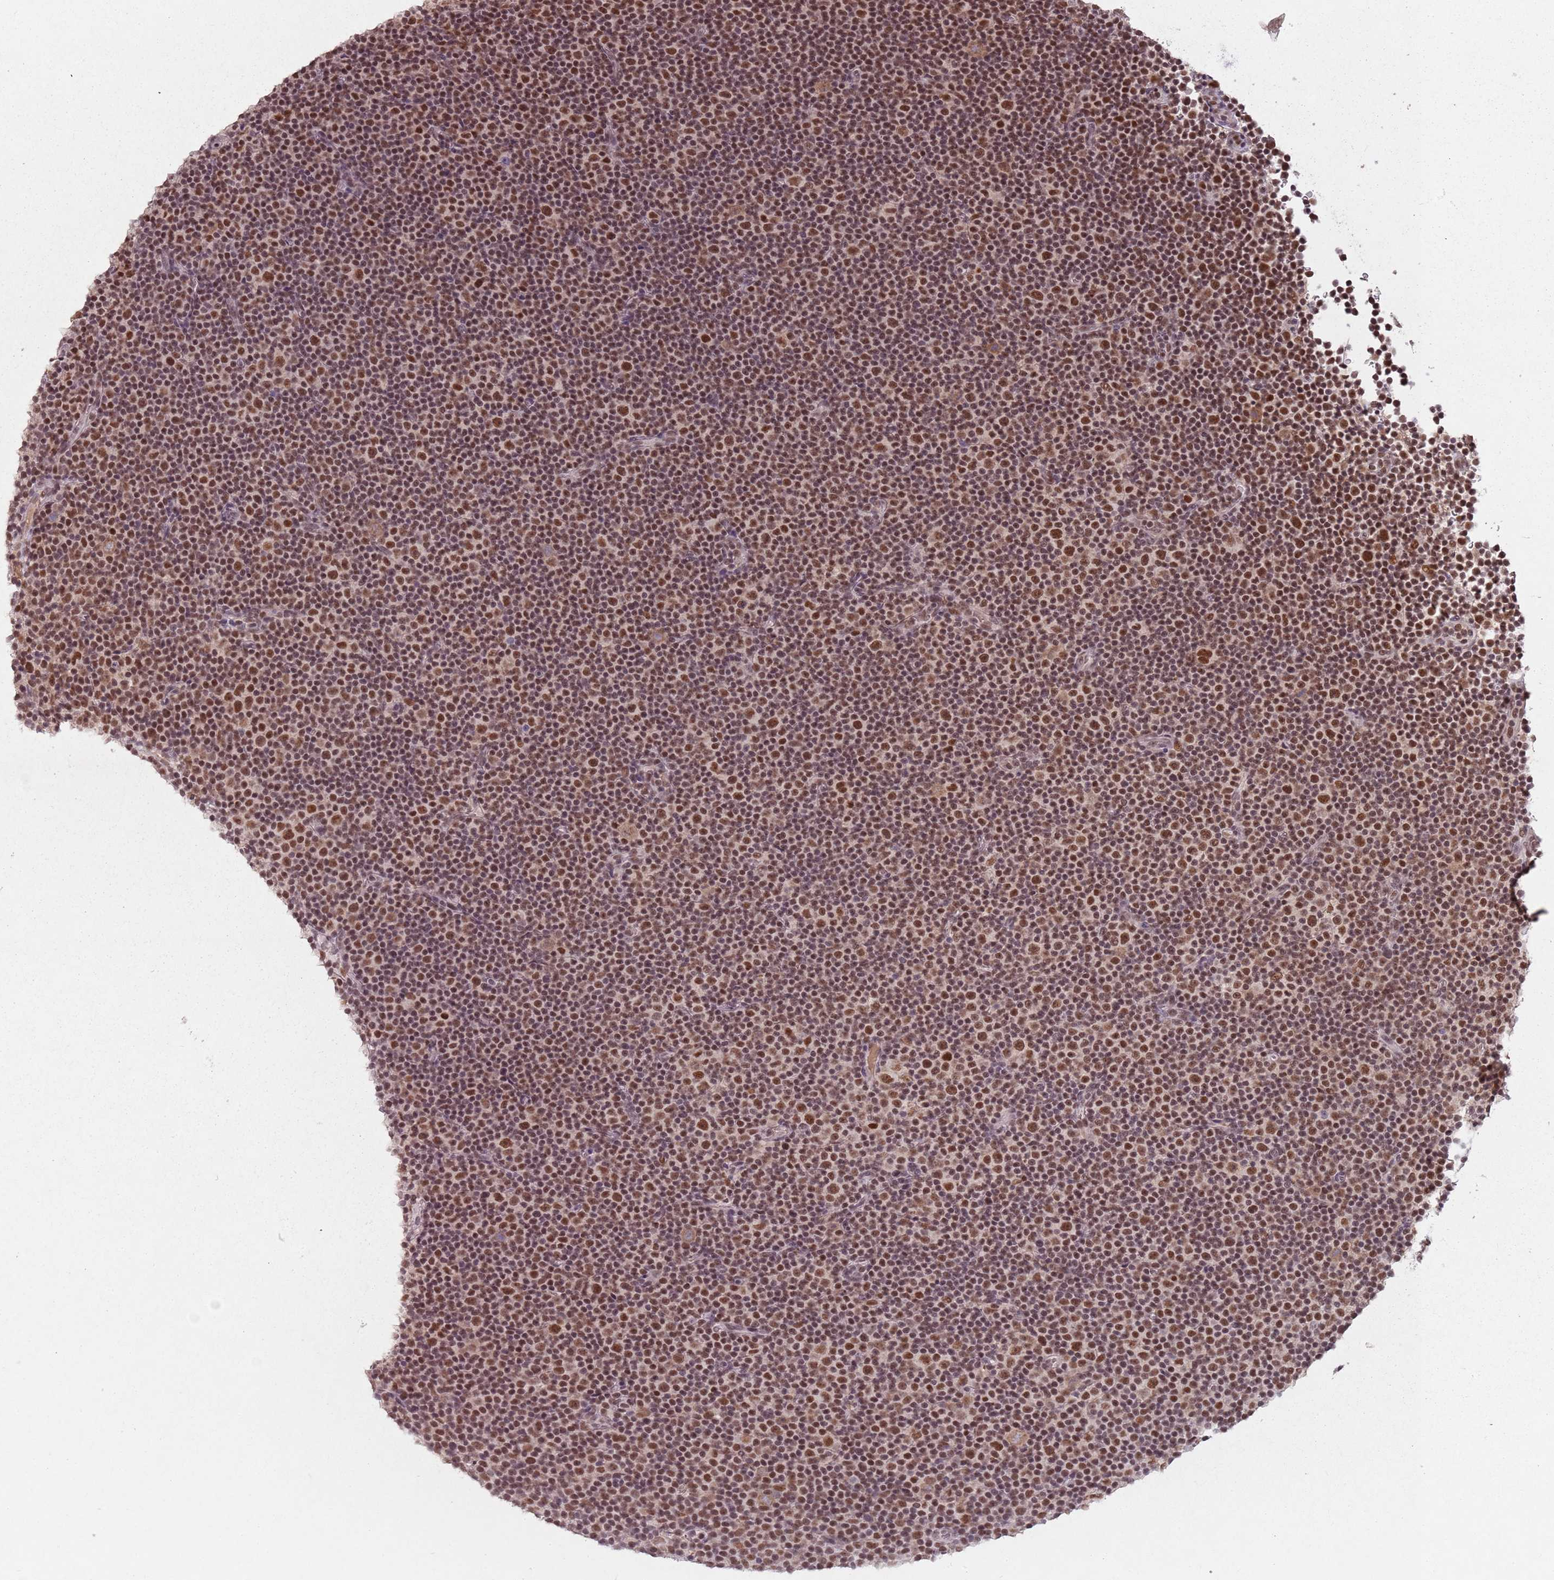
{"staining": {"intensity": "moderate", "quantity": ">75%", "location": "nuclear"}, "tissue": "lymphoma", "cell_type": "Tumor cells", "image_type": "cancer", "snomed": [{"axis": "morphology", "description": "Malignant lymphoma, non-Hodgkin's type, Low grade"}, {"axis": "topography", "description": "Lymph node"}], "caption": "Protein expression analysis of human lymphoma reveals moderate nuclear positivity in approximately >75% of tumor cells.", "gene": "NCBP1", "patient": {"sex": "female", "age": 67}}